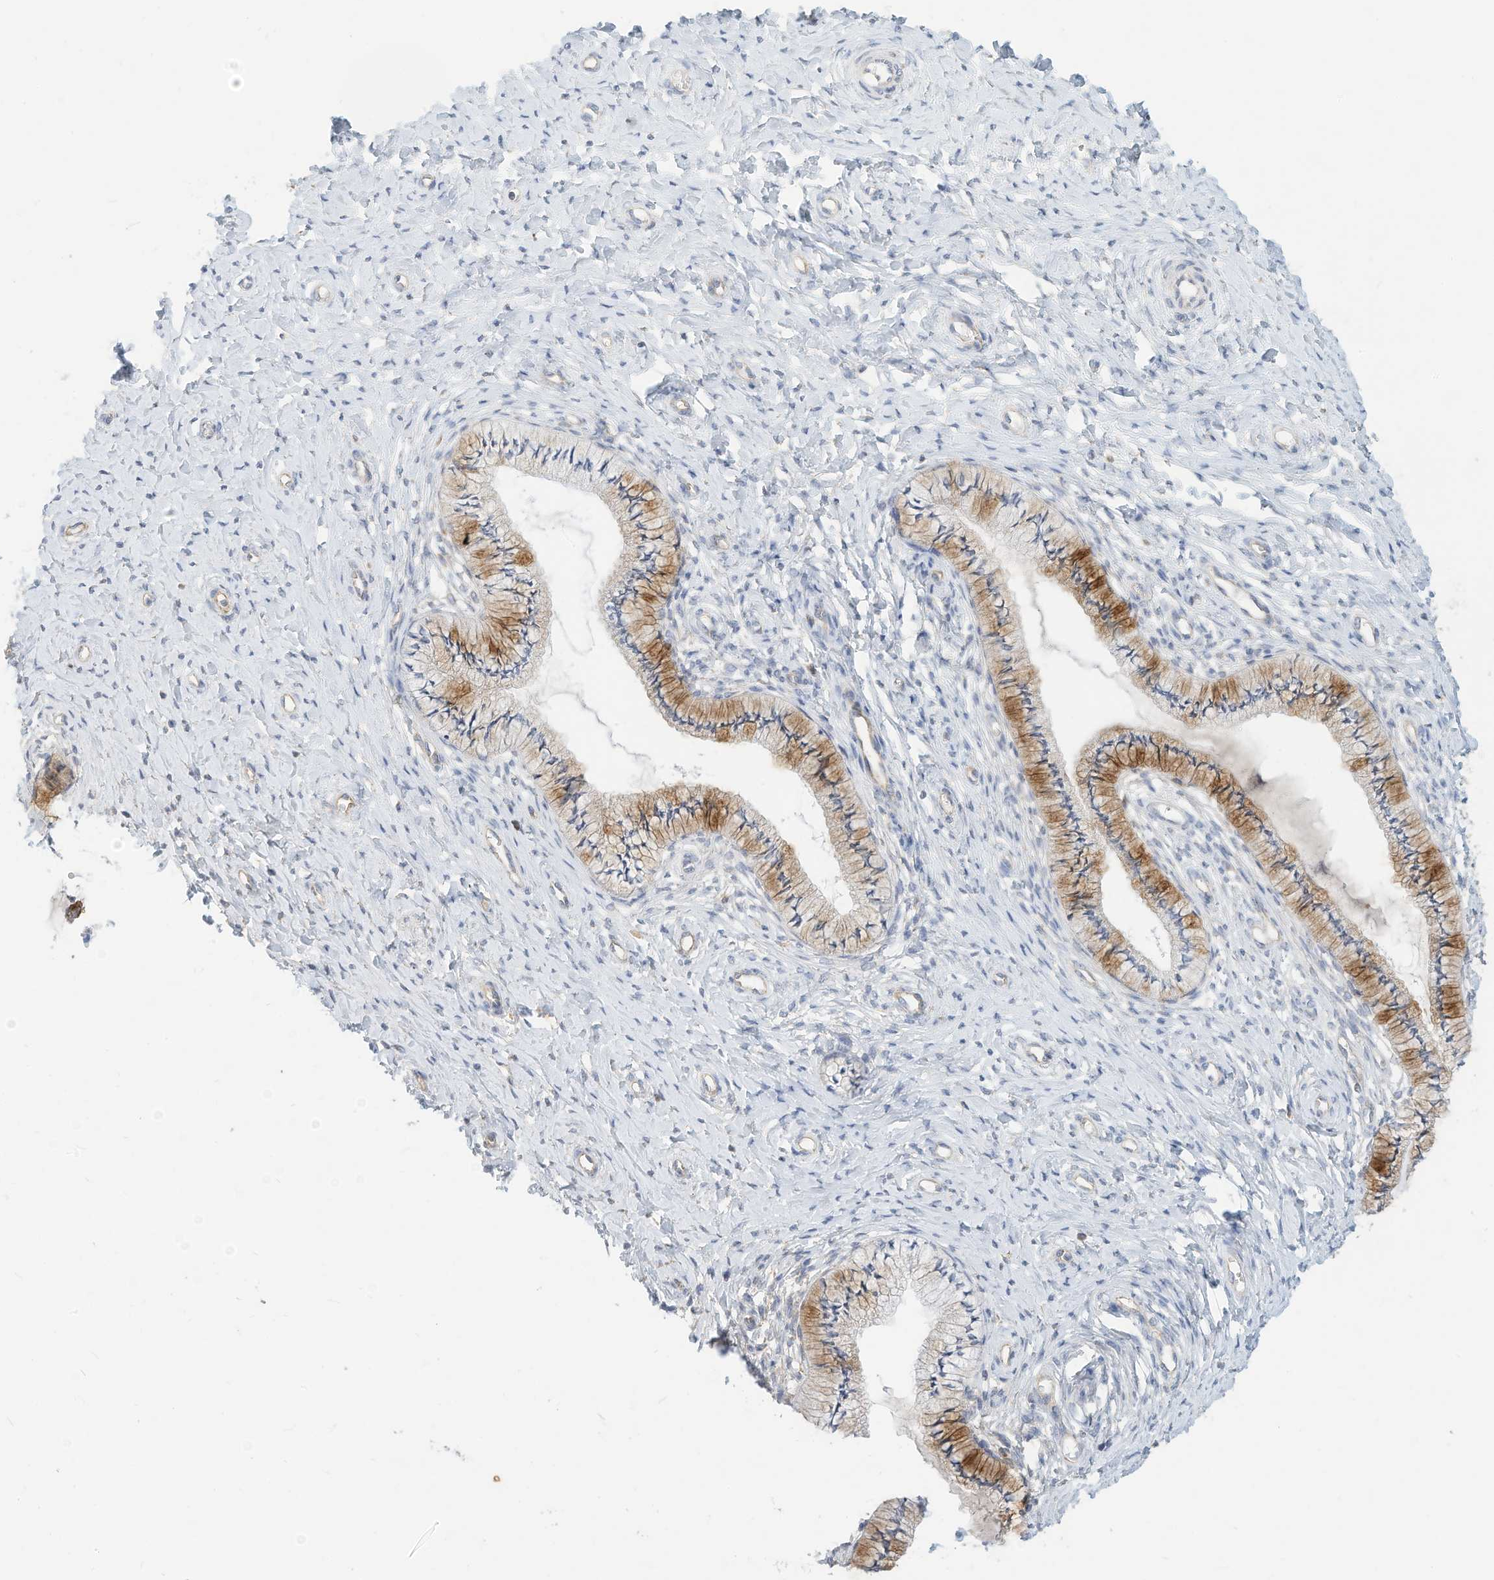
{"staining": {"intensity": "moderate", "quantity": "<25%", "location": "cytoplasmic/membranous"}, "tissue": "cervix", "cell_type": "Glandular cells", "image_type": "normal", "snomed": [{"axis": "morphology", "description": "Normal tissue, NOS"}, {"axis": "topography", "description": "Cervix"}], "caption": "Unremarkable cervix reveals moderate cytoplasmic/membranous staining in about <25% of glandular cells.", "gene": "RHOH", "patient": {"sex": "female", "age": 36}}